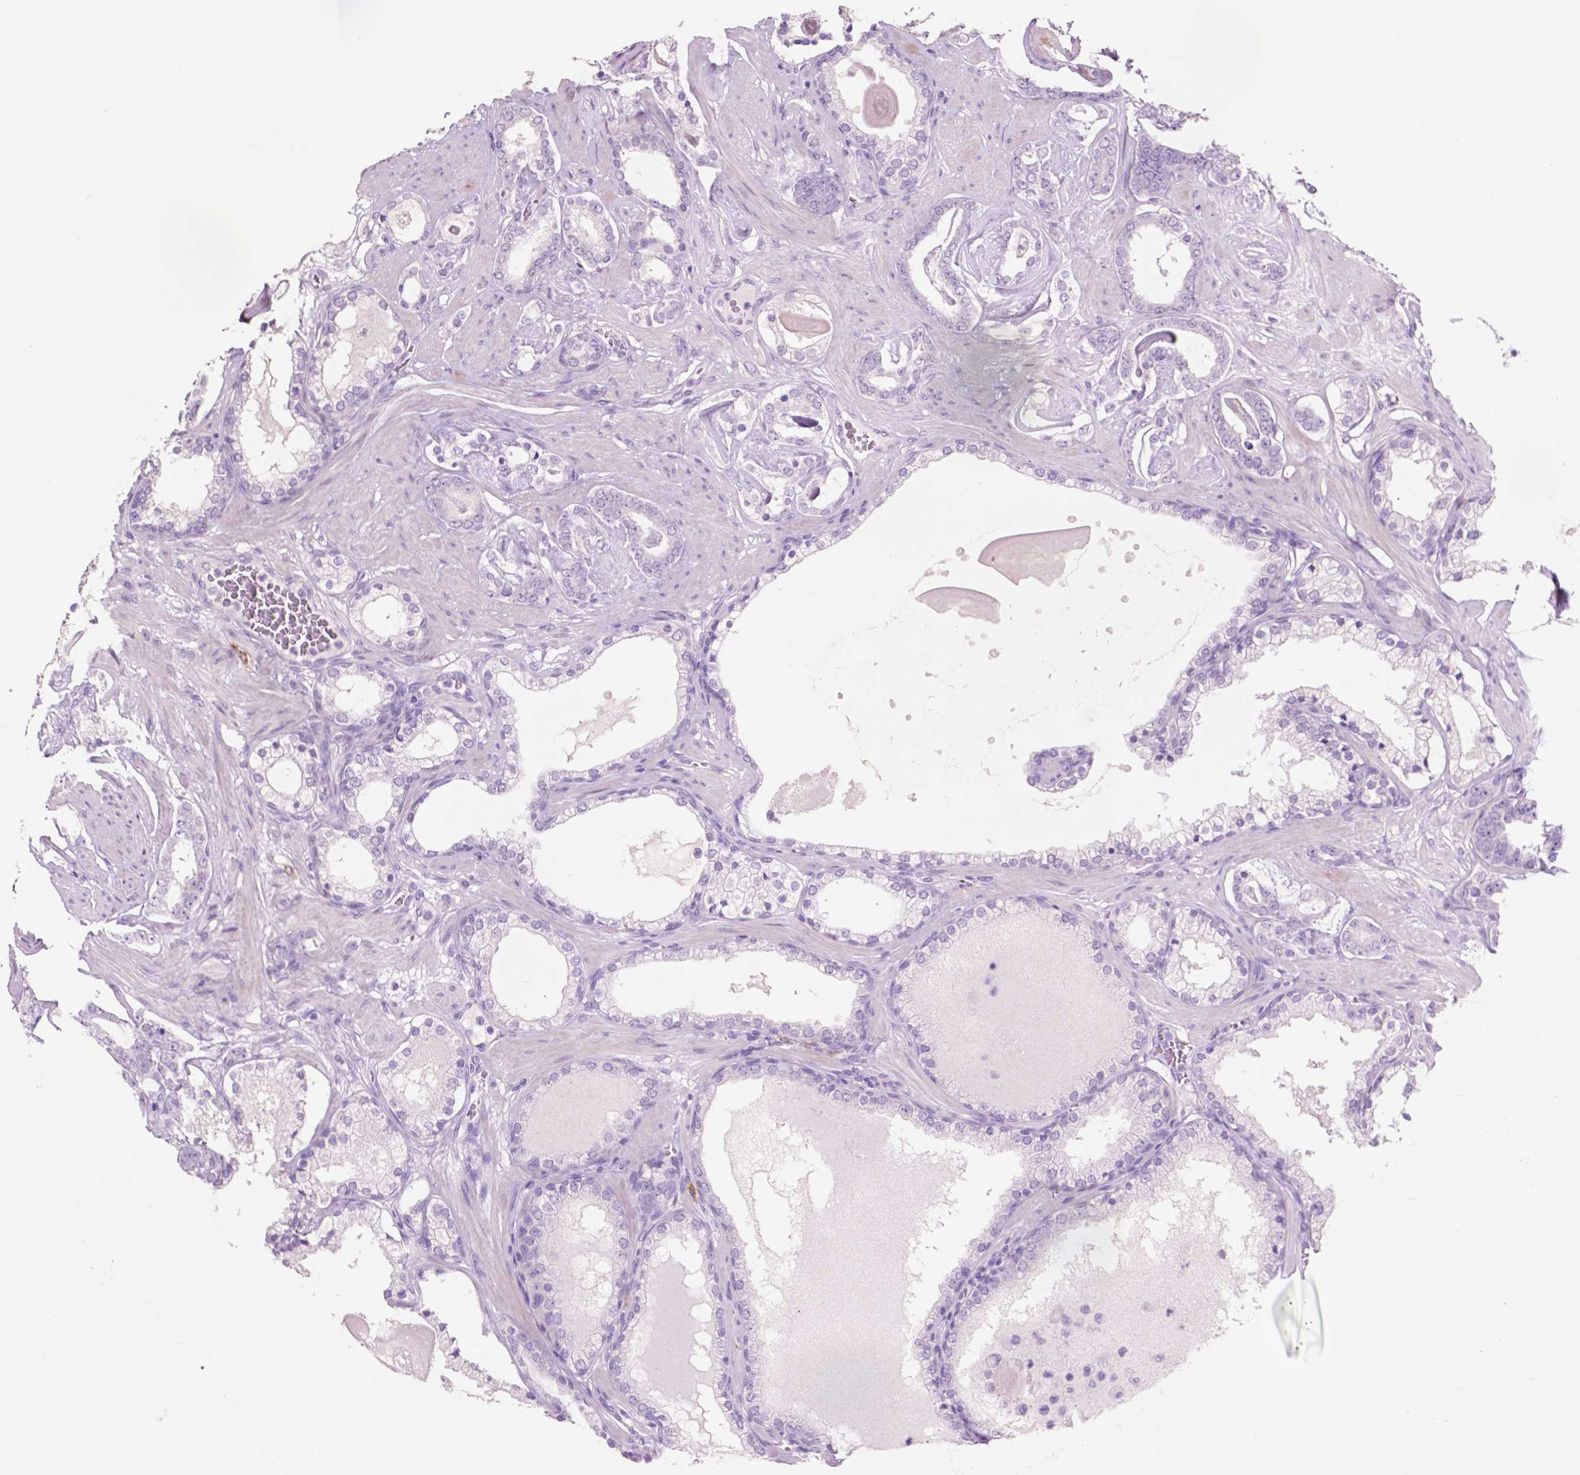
{"staining": {"intensity": "negative", "quantity": "none", "location": "none"}, "tissue": "prostate cancer", "cell_type": "Tumor cells", "image_type": "cancer", "snomed": [{"axis": "morphology", "description": "Adenocarcinoma, High grade"}, {"axis": "topography", "description": "Prostate"}], "caption": "The IHC micrograph has no significant staining in tumor cells of prostate cancer tissue.", "gene": "IDO1", "patient": {"sex": "male", "age": 63}}